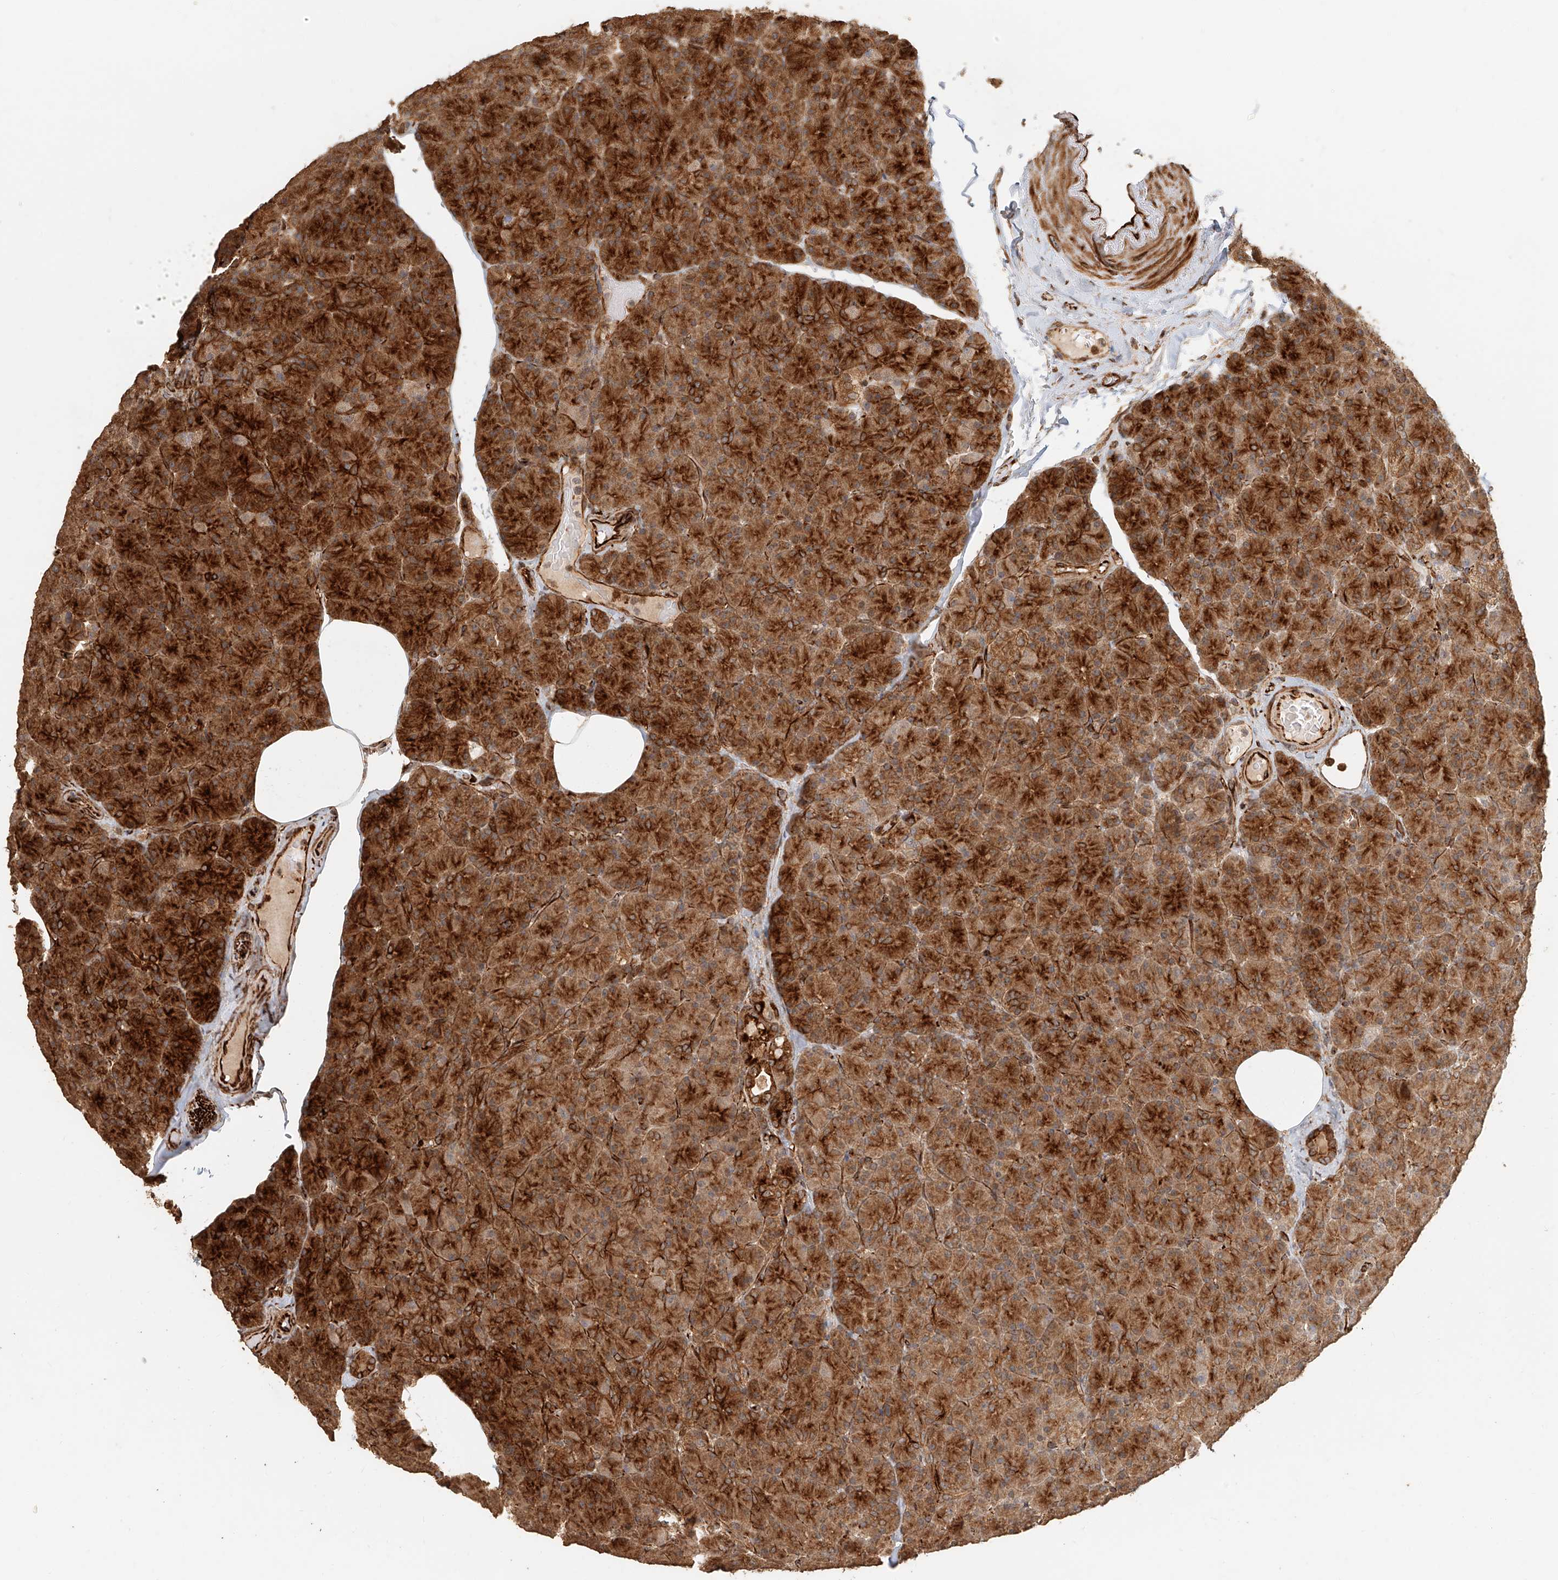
{"staining": {"intensity": "strong", "quantity": ">75%", "location": "cytoplasmic/membranous"}, "tissue": "pancreas", "cell_type": "Exocrine glandular cells", "image_type": "normal", "snomed": [{"axis": "morphology", "description": "Normal tissue, NOS"}, {"axis": "topography", "description": "Pancreas"}], "caption": "DAB immunohistochemical staining of unremarkable human pancreas reveals strong cytoplasmic/membranous protein staining in approximately >75% of exocrine glandular cells. (Stains: DAB (3,3'-diaminobenzidine) in brown, nuclei in blue, Microscopy: brightfield microscopy at high magnification).", "gene": "NAP1L1", "patient": {"sex": "female", "age": 43}}